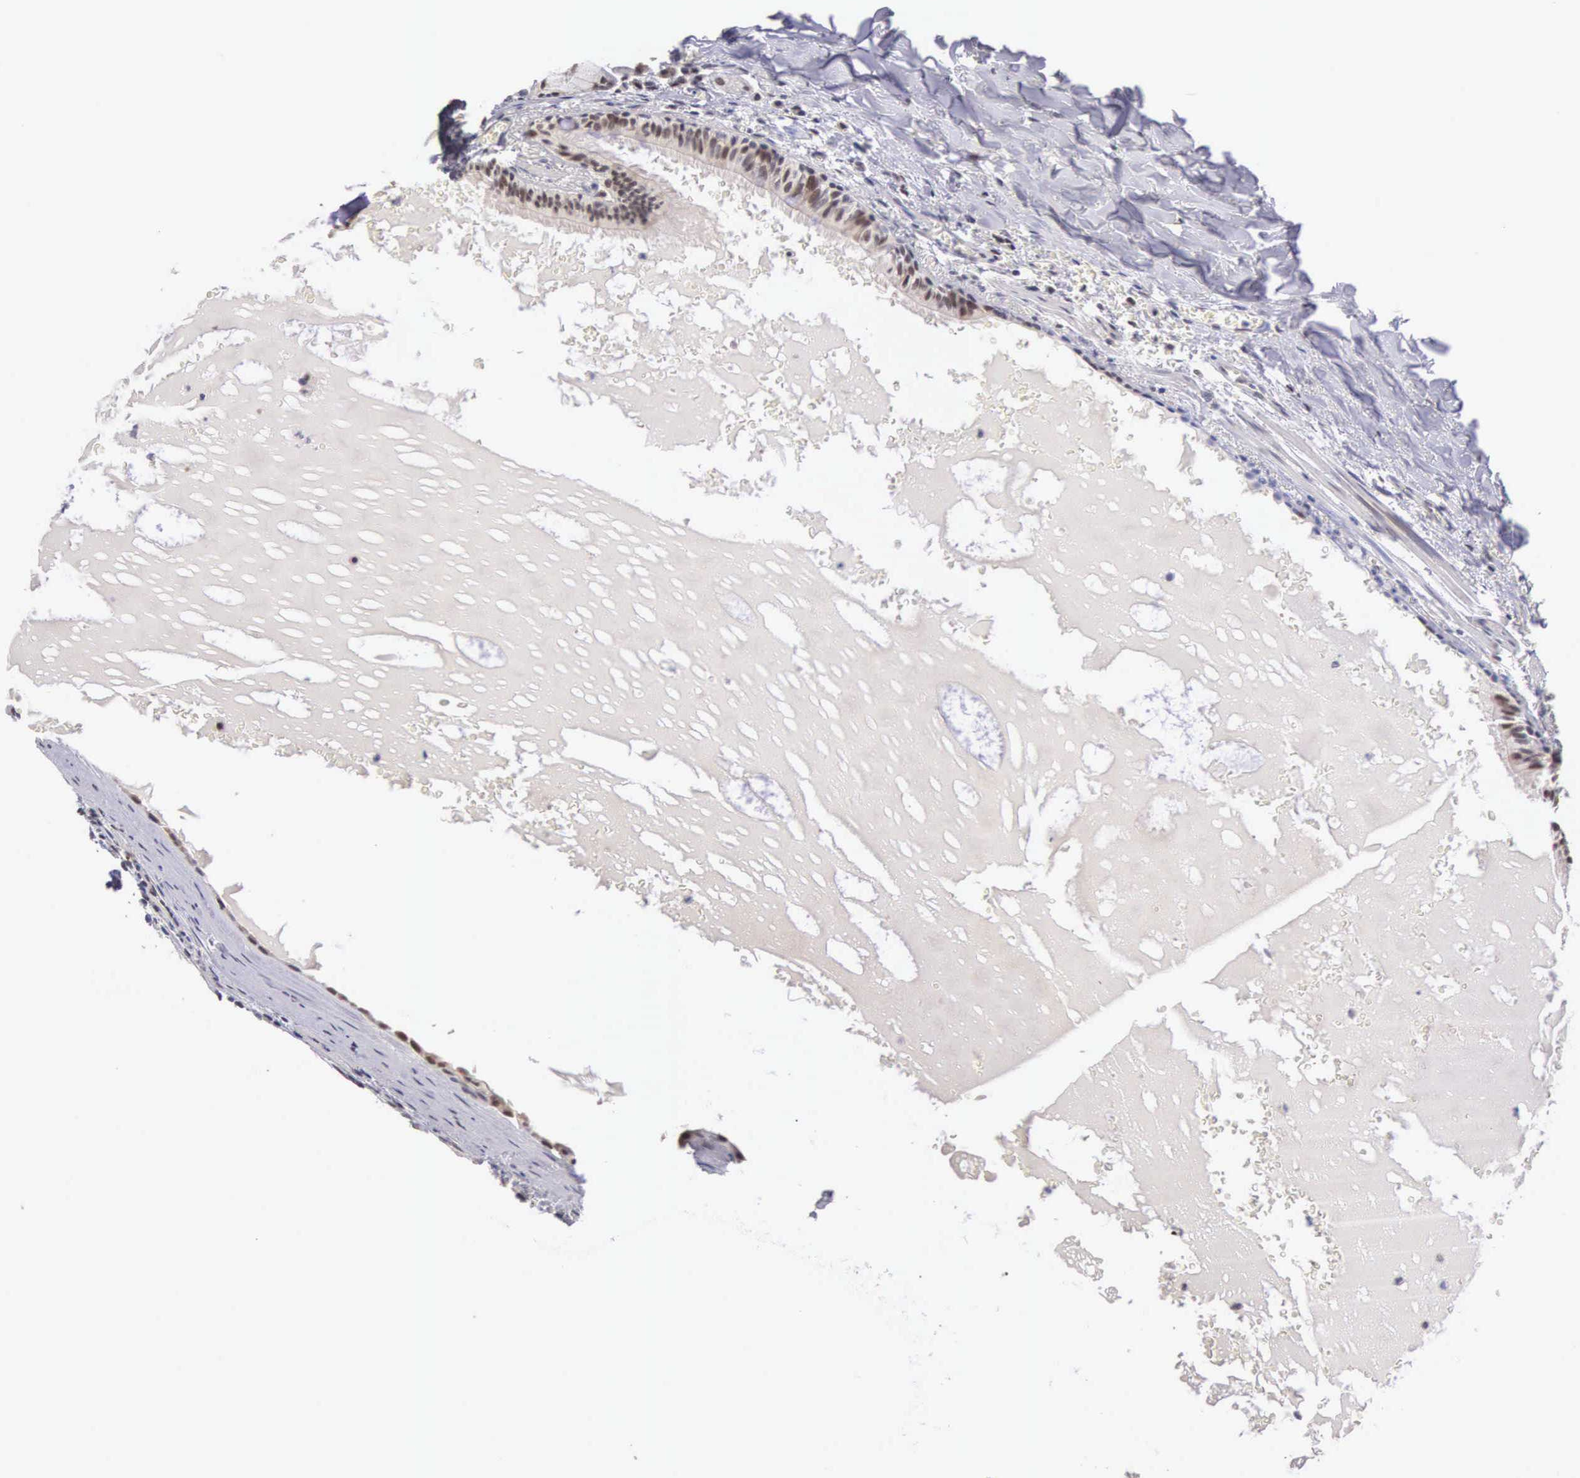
{"staining": {"intensity": "moderate", "quantity": ">75%", "location": "nuclear"}, "tissue": "carcinoid", "cell_type": "Tumor cells", "image_type": "cancer", "snomed": [{"axis": "morphology", "description": "Carcinoid, malignant, NOS"}, {"axis": "topography", "description": "Bronchus"}], "caption": "Protein positivity by immunohistochemistry shows moderate nuclear expression in about >75% of tumor cells in carcinoid (malignant).", "gene": "HMGXB4", "patient": {"sex": "male", "age": 55}}